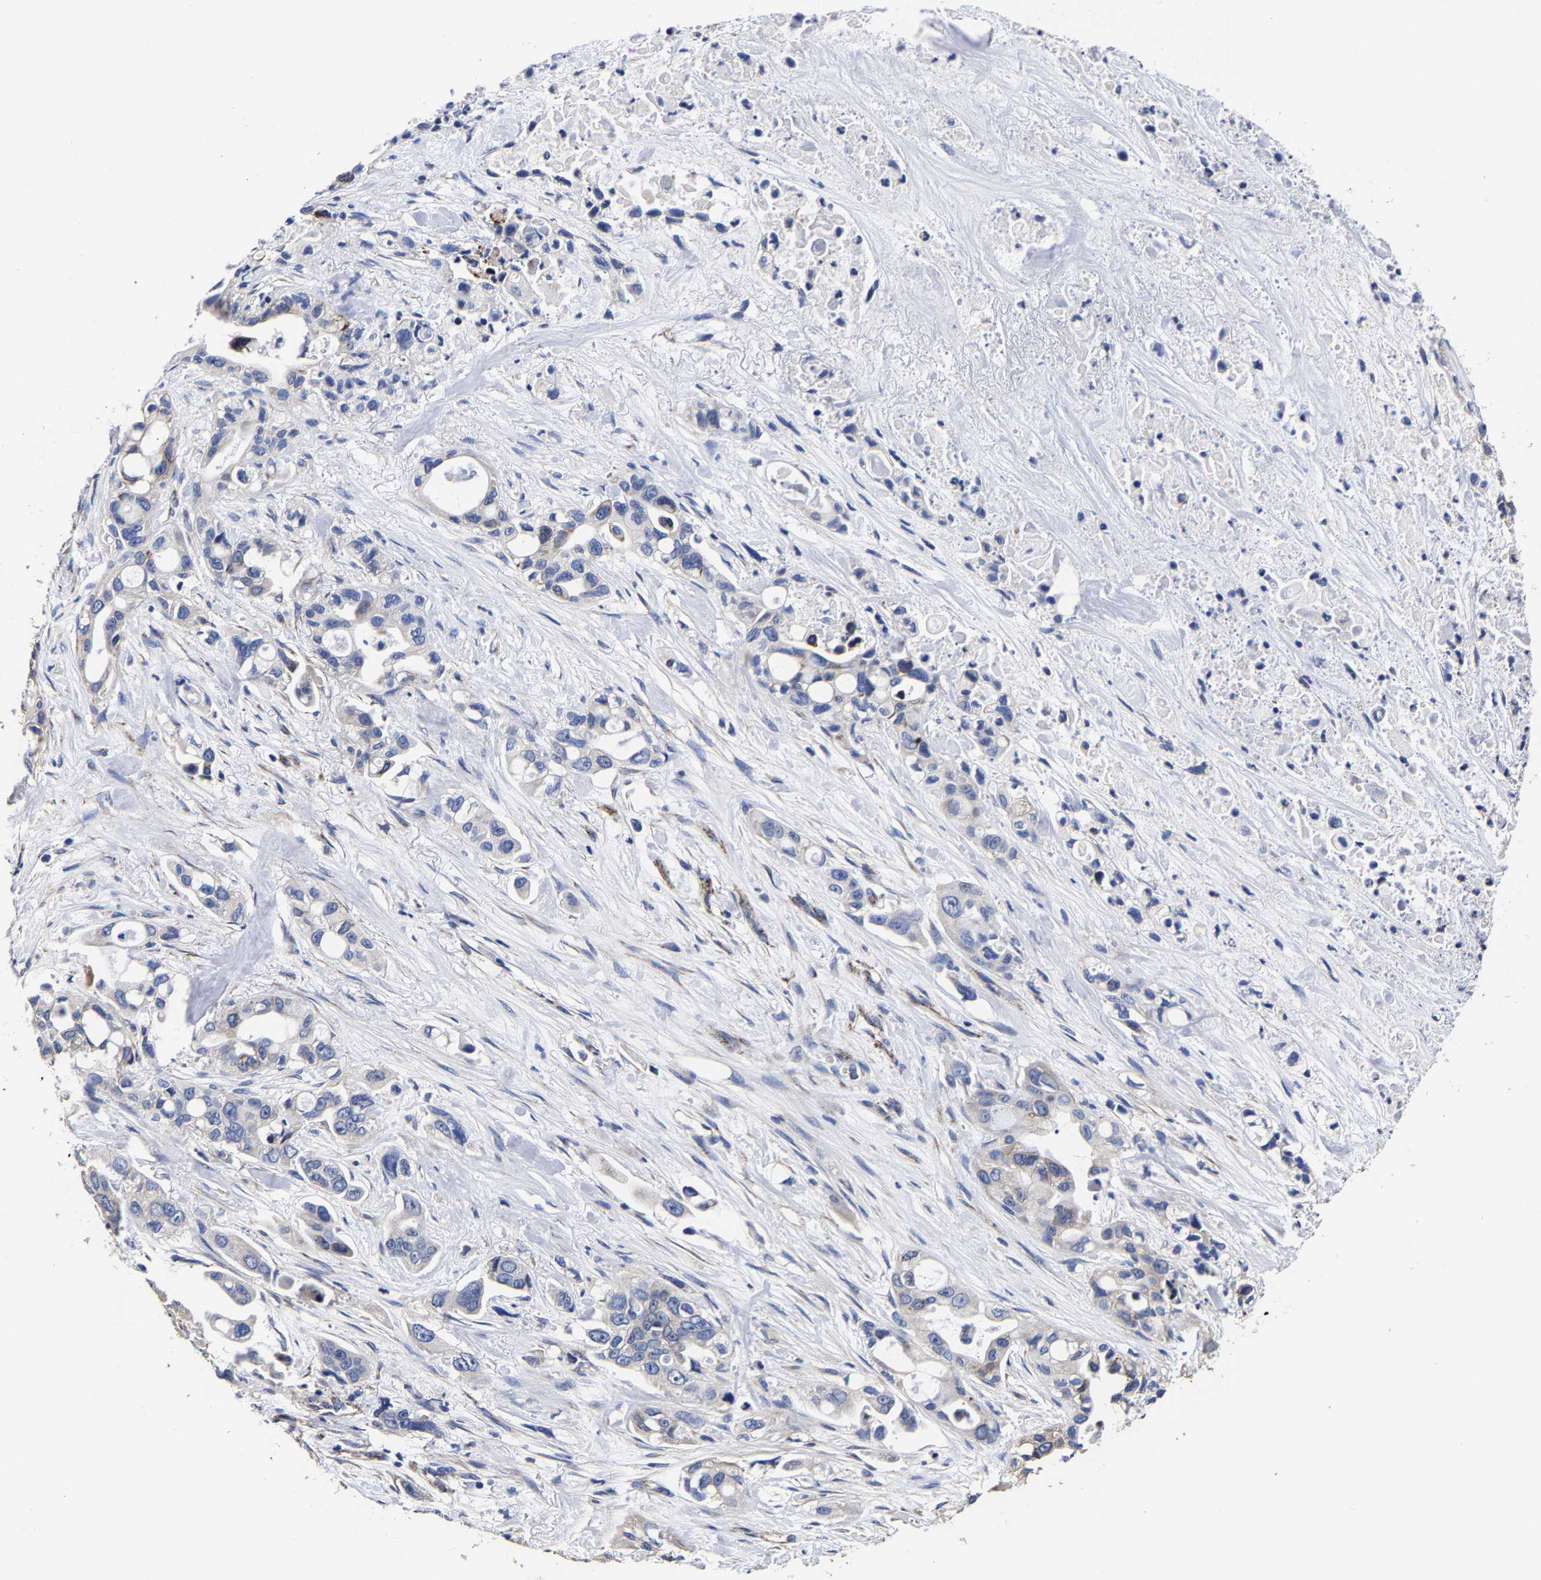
{"staining": {"intensity": "negative", "quantity": "none", "location": "none"}, "tissue": "pancreatic cancer", "cell_type": "Tumor cells", "image_type": "cancer", "snomed": [{"axis": "morphology", "description": "Adenocarcinoma, NOS"}, {"axis": "topography", "description": "Pancreas"}], "caption": "IHC of human adenocarcinoma (pancreatic) displays no staining in tumor cells.", "gene": "AASS", "patient": {"sex": "male", "age": 53}}